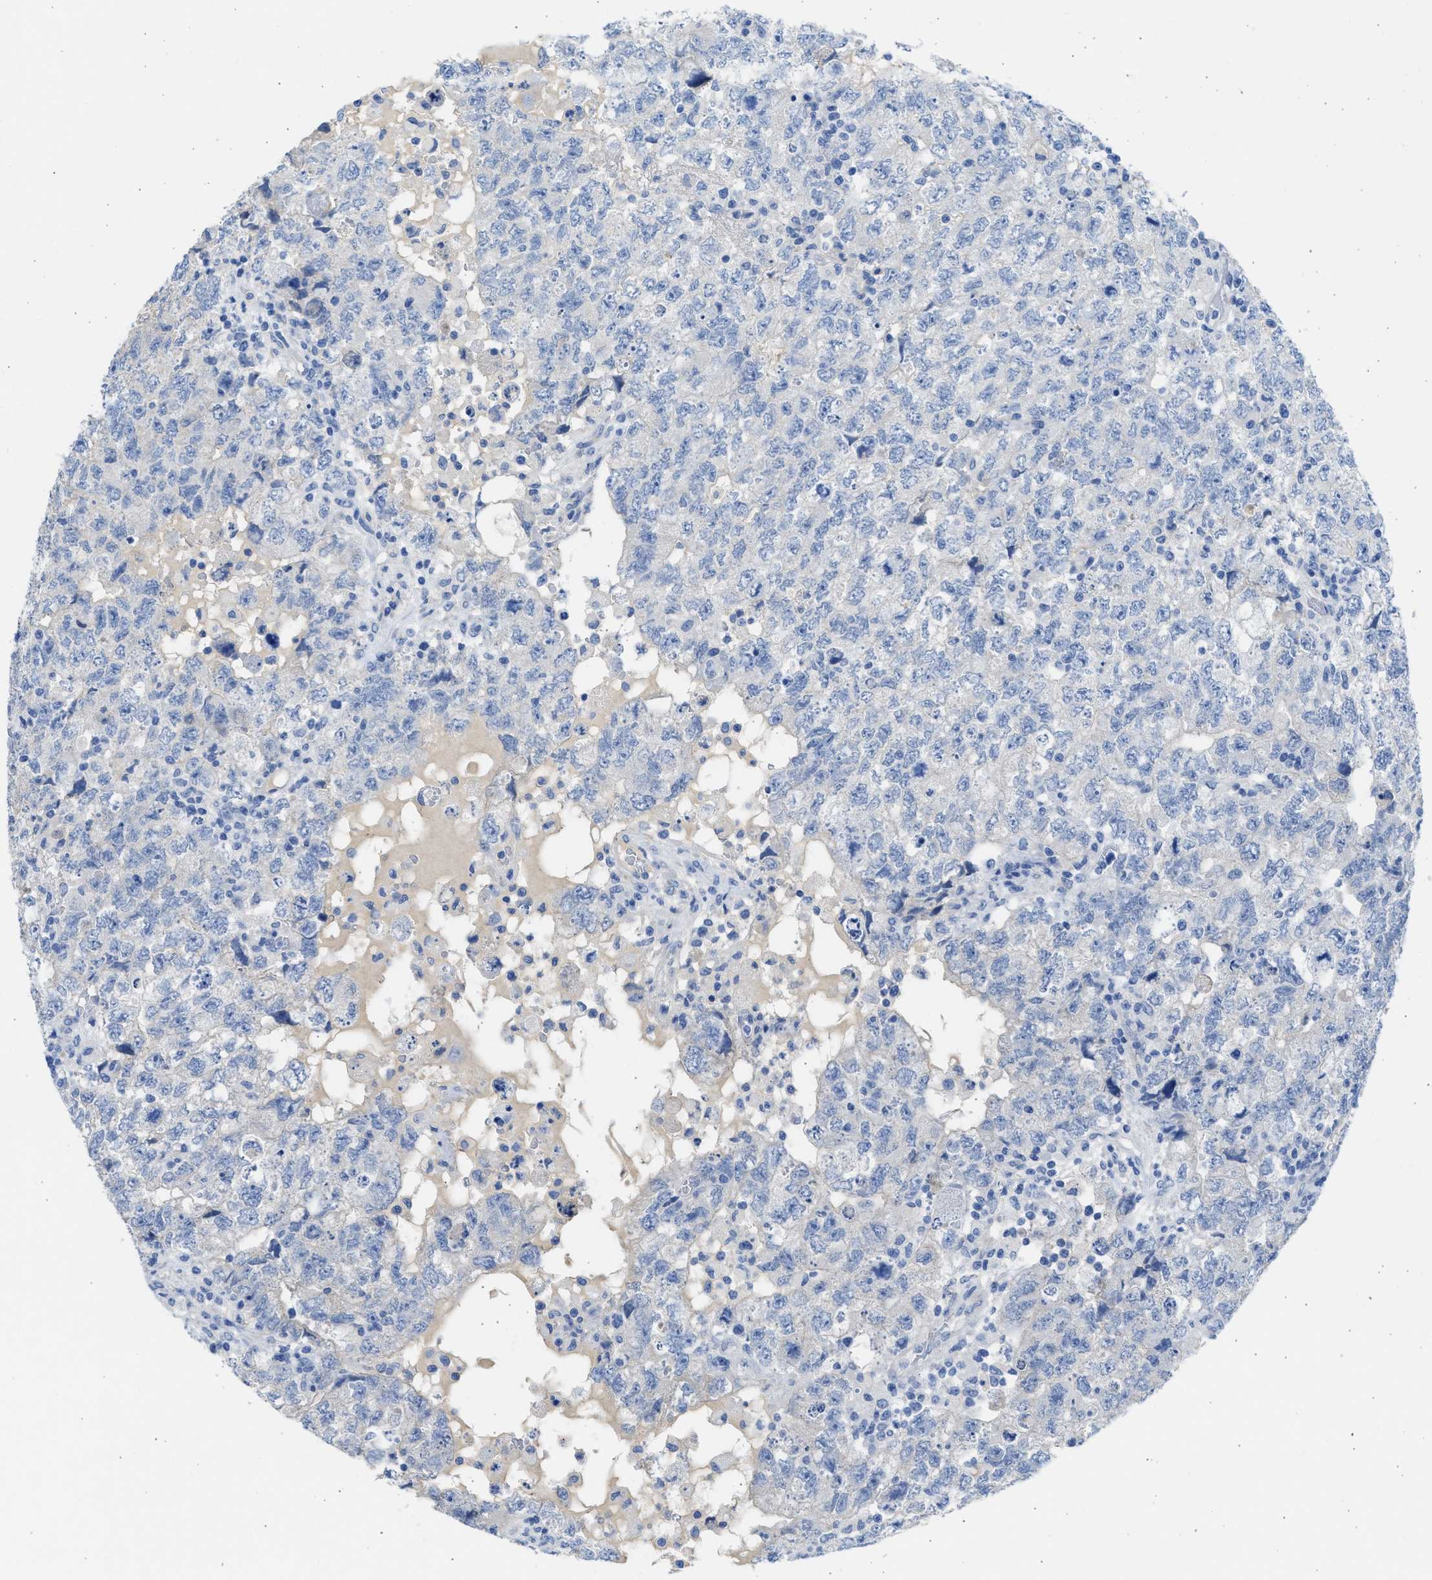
{"staining": {"intensity": "negative", "quantity": "none", "location": "none"}, "tissue": "testis cancer", "cell_type": "Tumor cells", "image_type": "cancer", "snomed": [{"axis": "morphology", "description": "Seminoma, NOS"}, {"axis": "topography", "description": "Testis"}], "caption": "Immunohistochemical staining of human testis cancer displays no significant staining in tumor cells.", "gene": "SPATA3", "patient": {"sex": "male", "age": 22}}